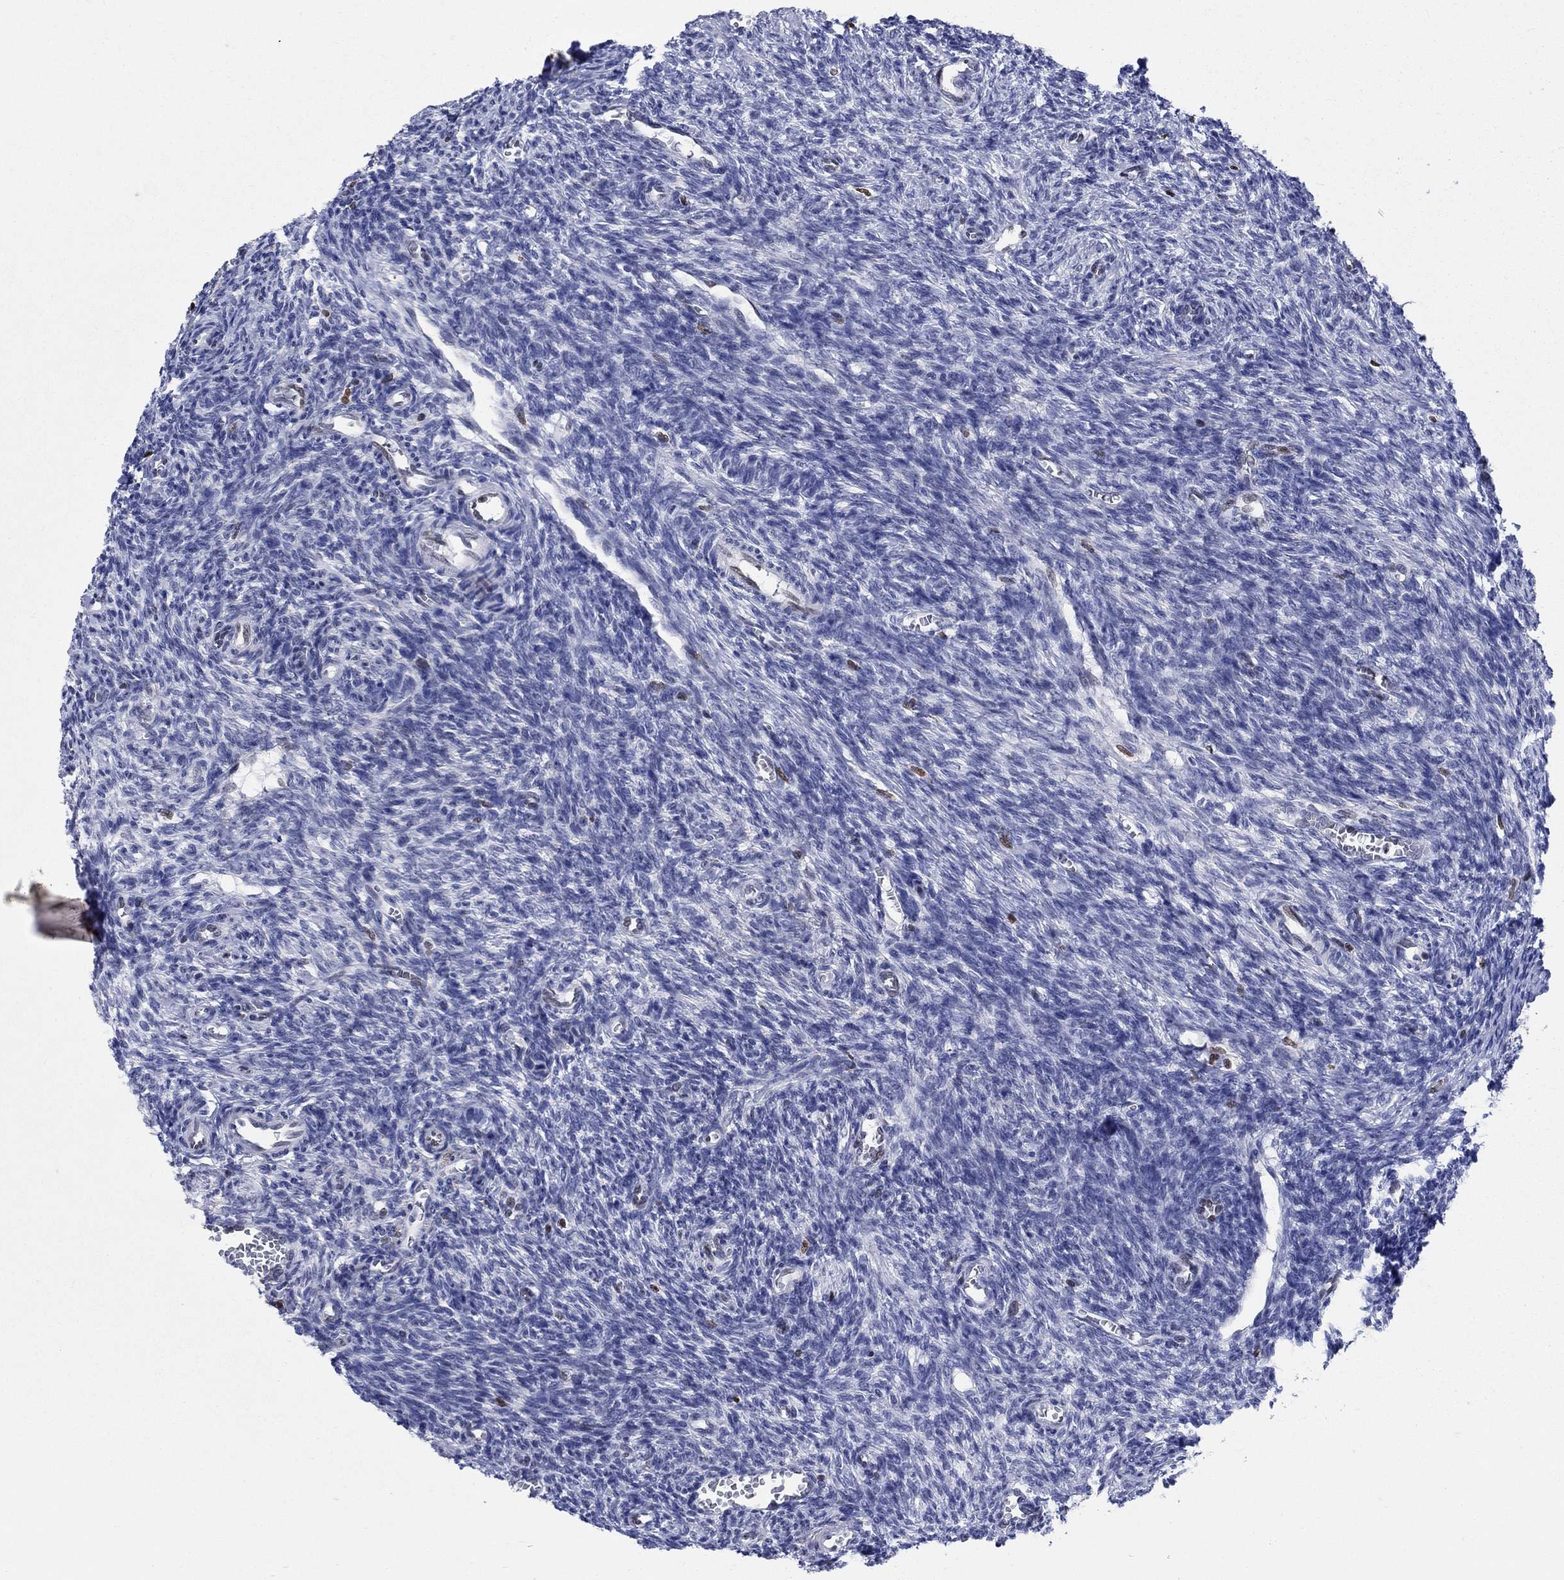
{"staining": {"intensity": "negative", "quantity": "none", "location": "none"}, "tissue": "ovary", "cell_type": "Follicle cells", "image_type": "normal", "snomed": [{"axis": "morphology", "description": "Normal tissue, NOS"}, {"axis": "topography", "description": "Ovary"}], "caption": "Immunohistochemistry photomicrograph of benign human ovary stained for a protein (brown), which demonstrates no expression in follicle cells.", "gene": "HMGA1", "patient": {"sex": "female", "age": 27}}